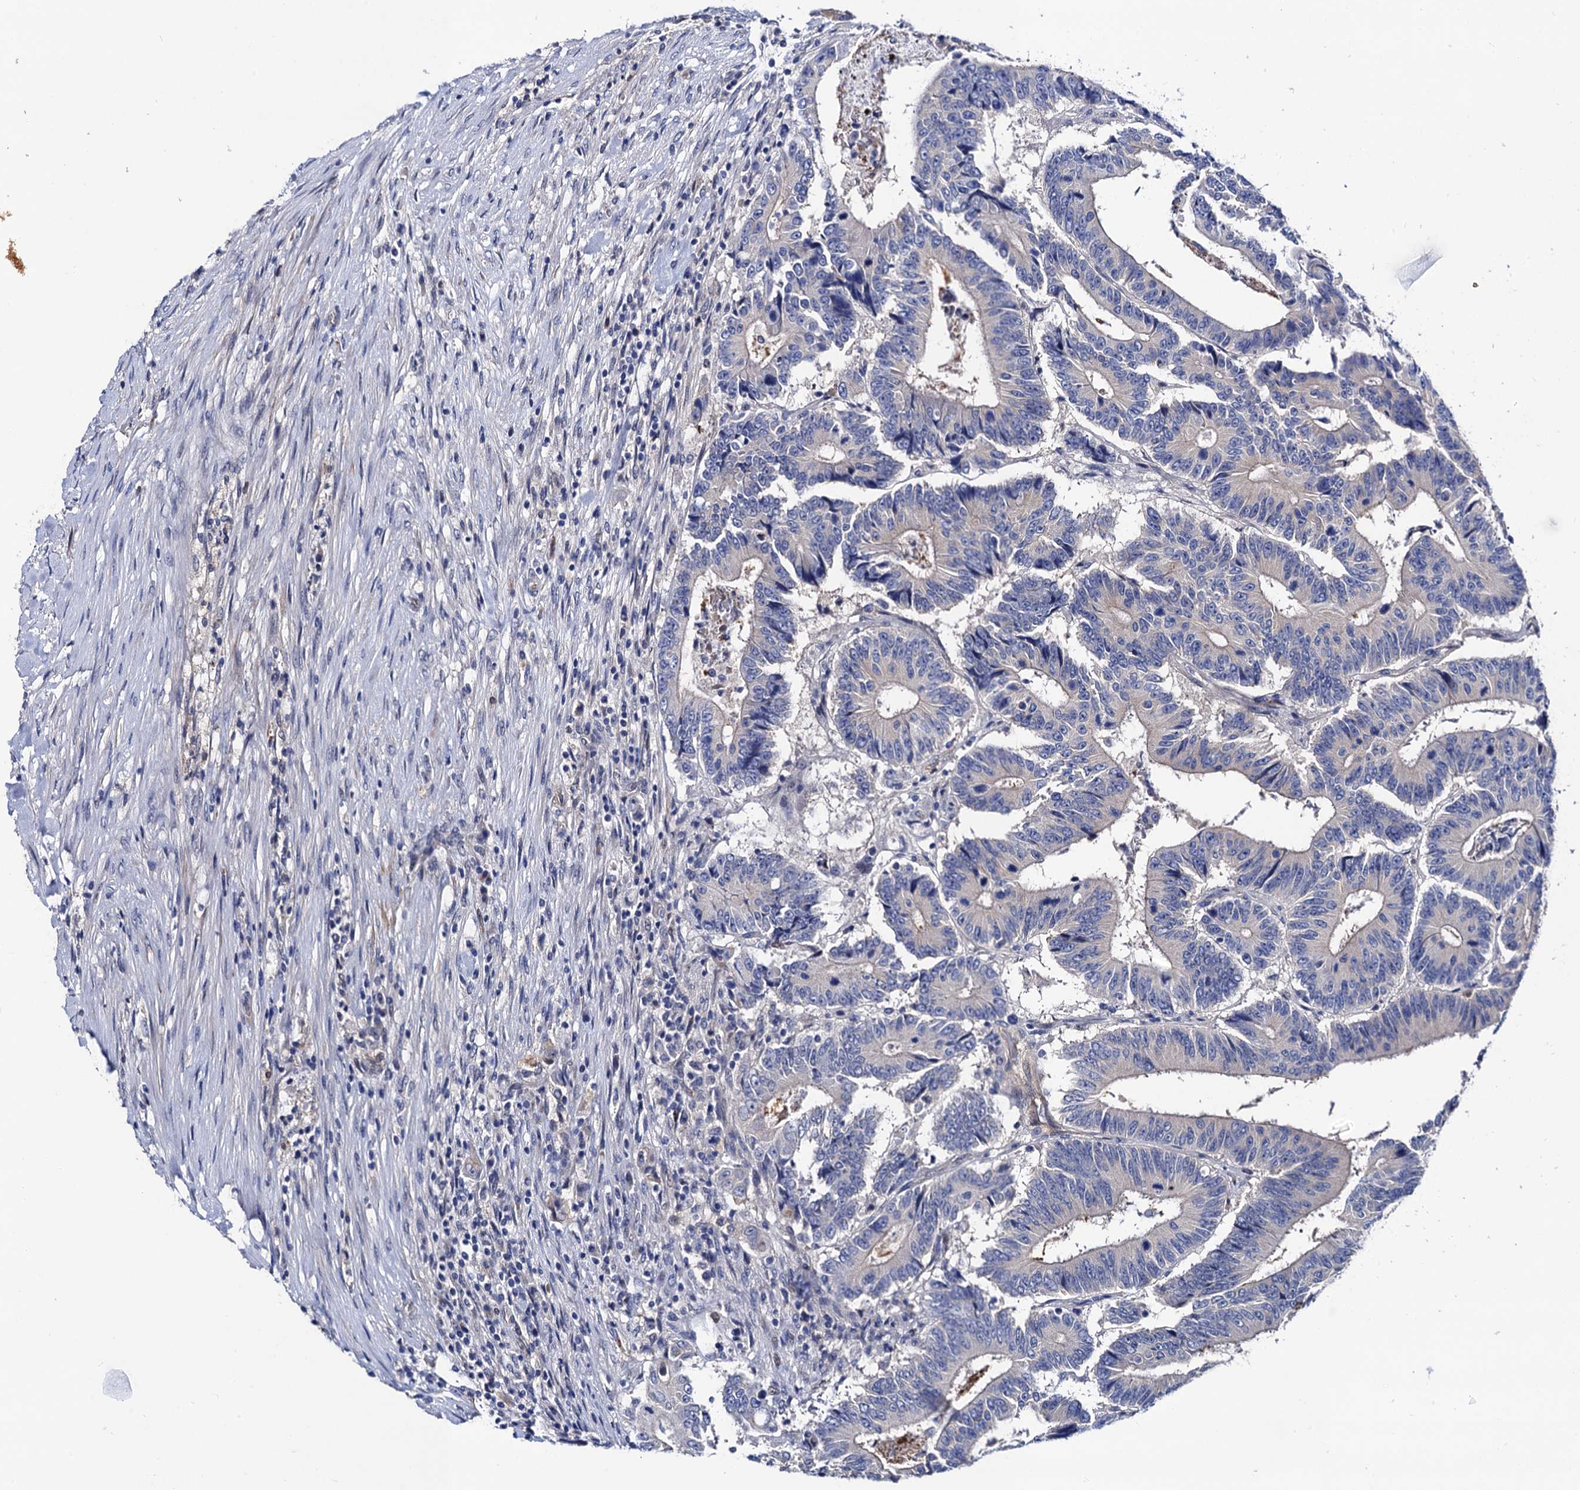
{"staining": {"intensity": "negative", "quantity": "none", "location": "none"}, "tissue": "colorectal cancer", "cell_type": "Tumor cells", "image_type": "cancer", "snomed": [{"axis": "morphology", "description": "Adenocarcinoma, NOS"}, {"axis": "topography", "description": "Colon"}], "caption": "Tumor cells show no significant positivity in colorectal cancer.", "gene": "ZDHHC18", "patient": {"sex": "male", "age": 83}}